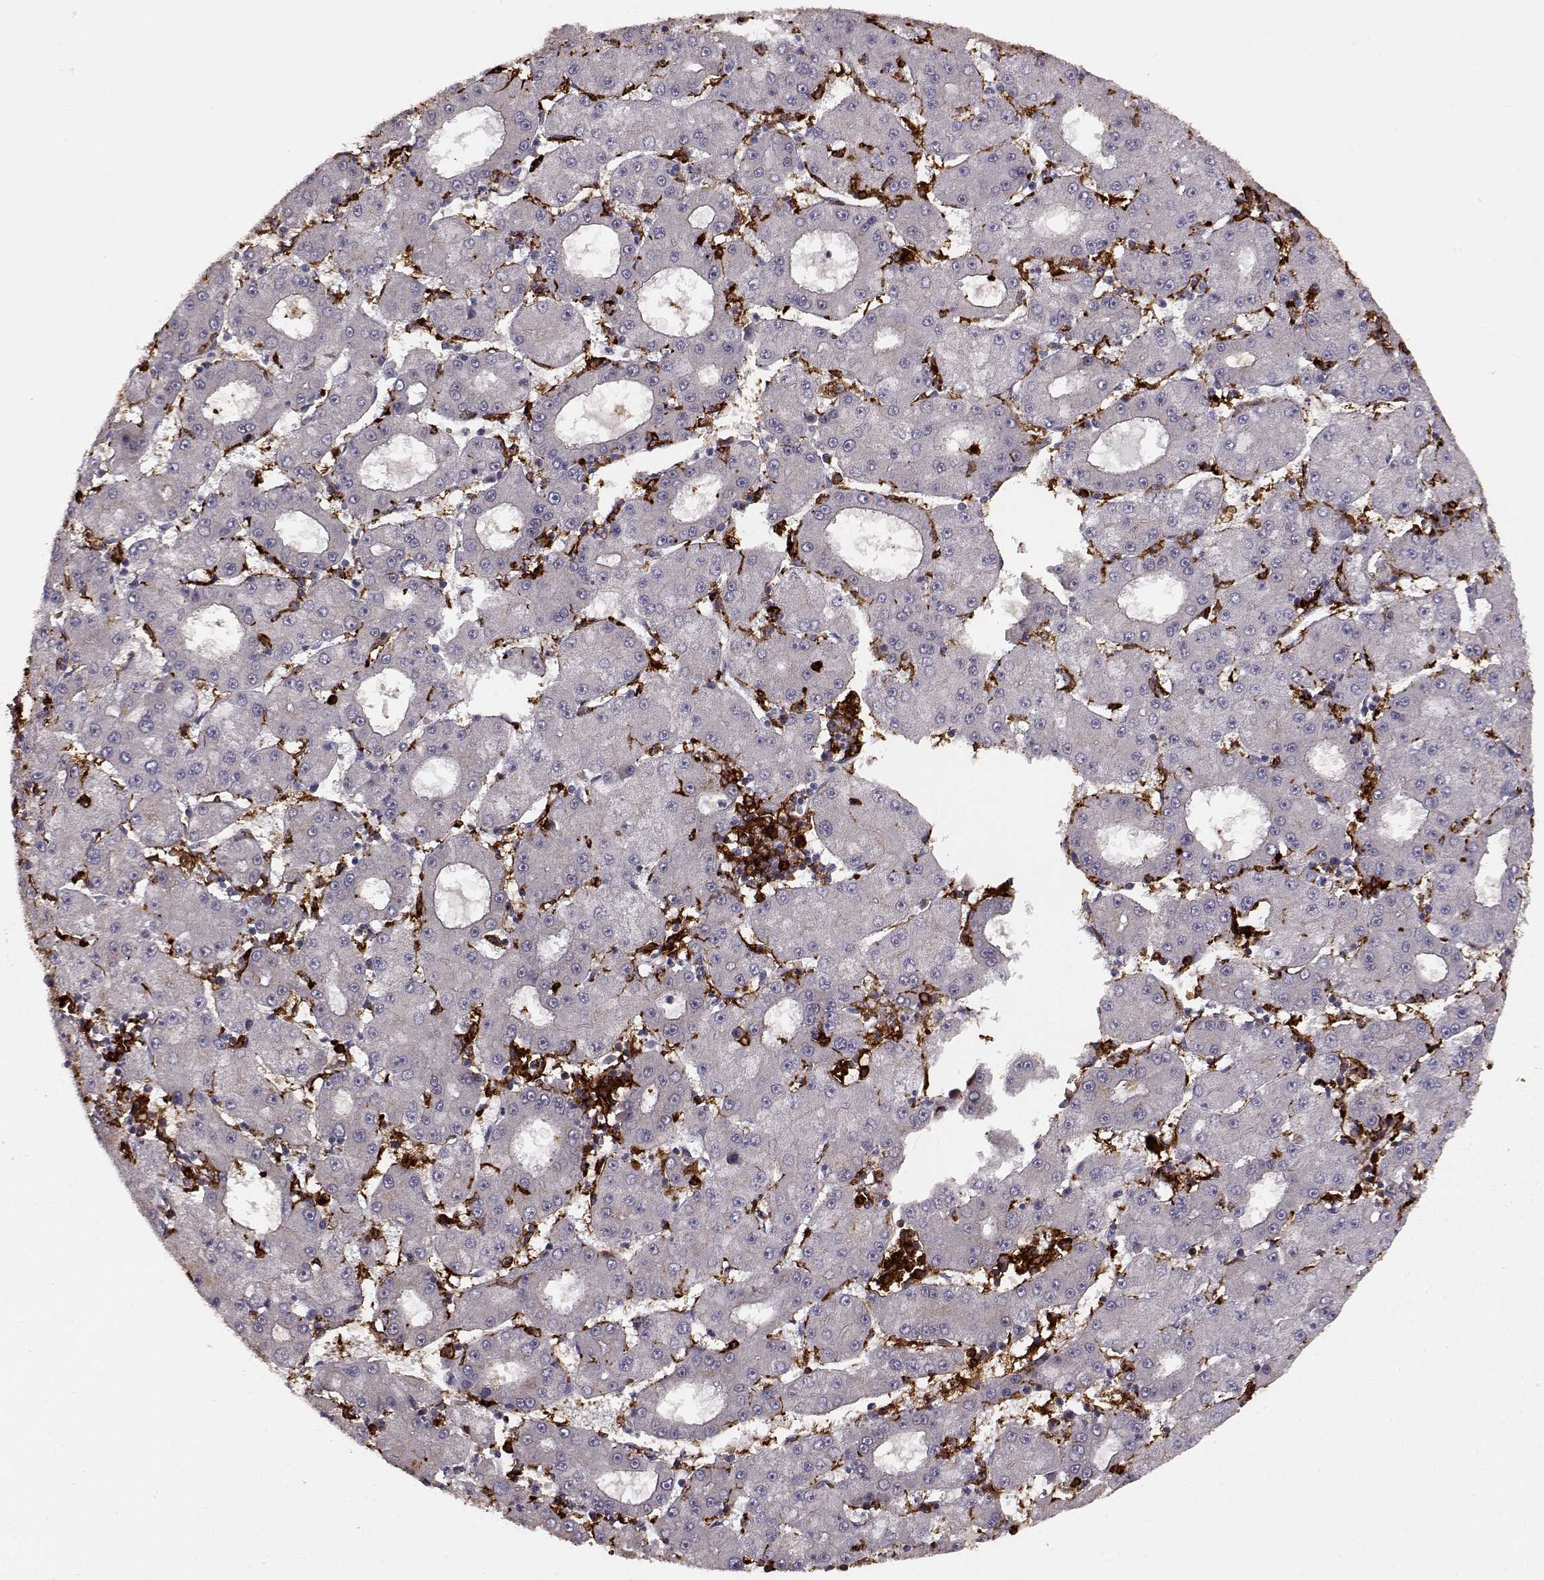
{"staining": {"intensity": "negative", "quantity": "none", "location": "none"}, "tissue": "liver cancer", "cell_type": "Tumor cells", "image_type": "cancer", "snomed": [{"axis": "morphology", "description": "Carcinoma, Hepatocellular, NOS"}, {"axis": "topography", "description": "Liver"}], "caption": "IHC image of hepatocellular carcinoma (liver) stained for a protein (brown), which demonstrates no staining in tumor cells.", "gene": "CCNF", "patient": {"sex": "male", "age": 73}}